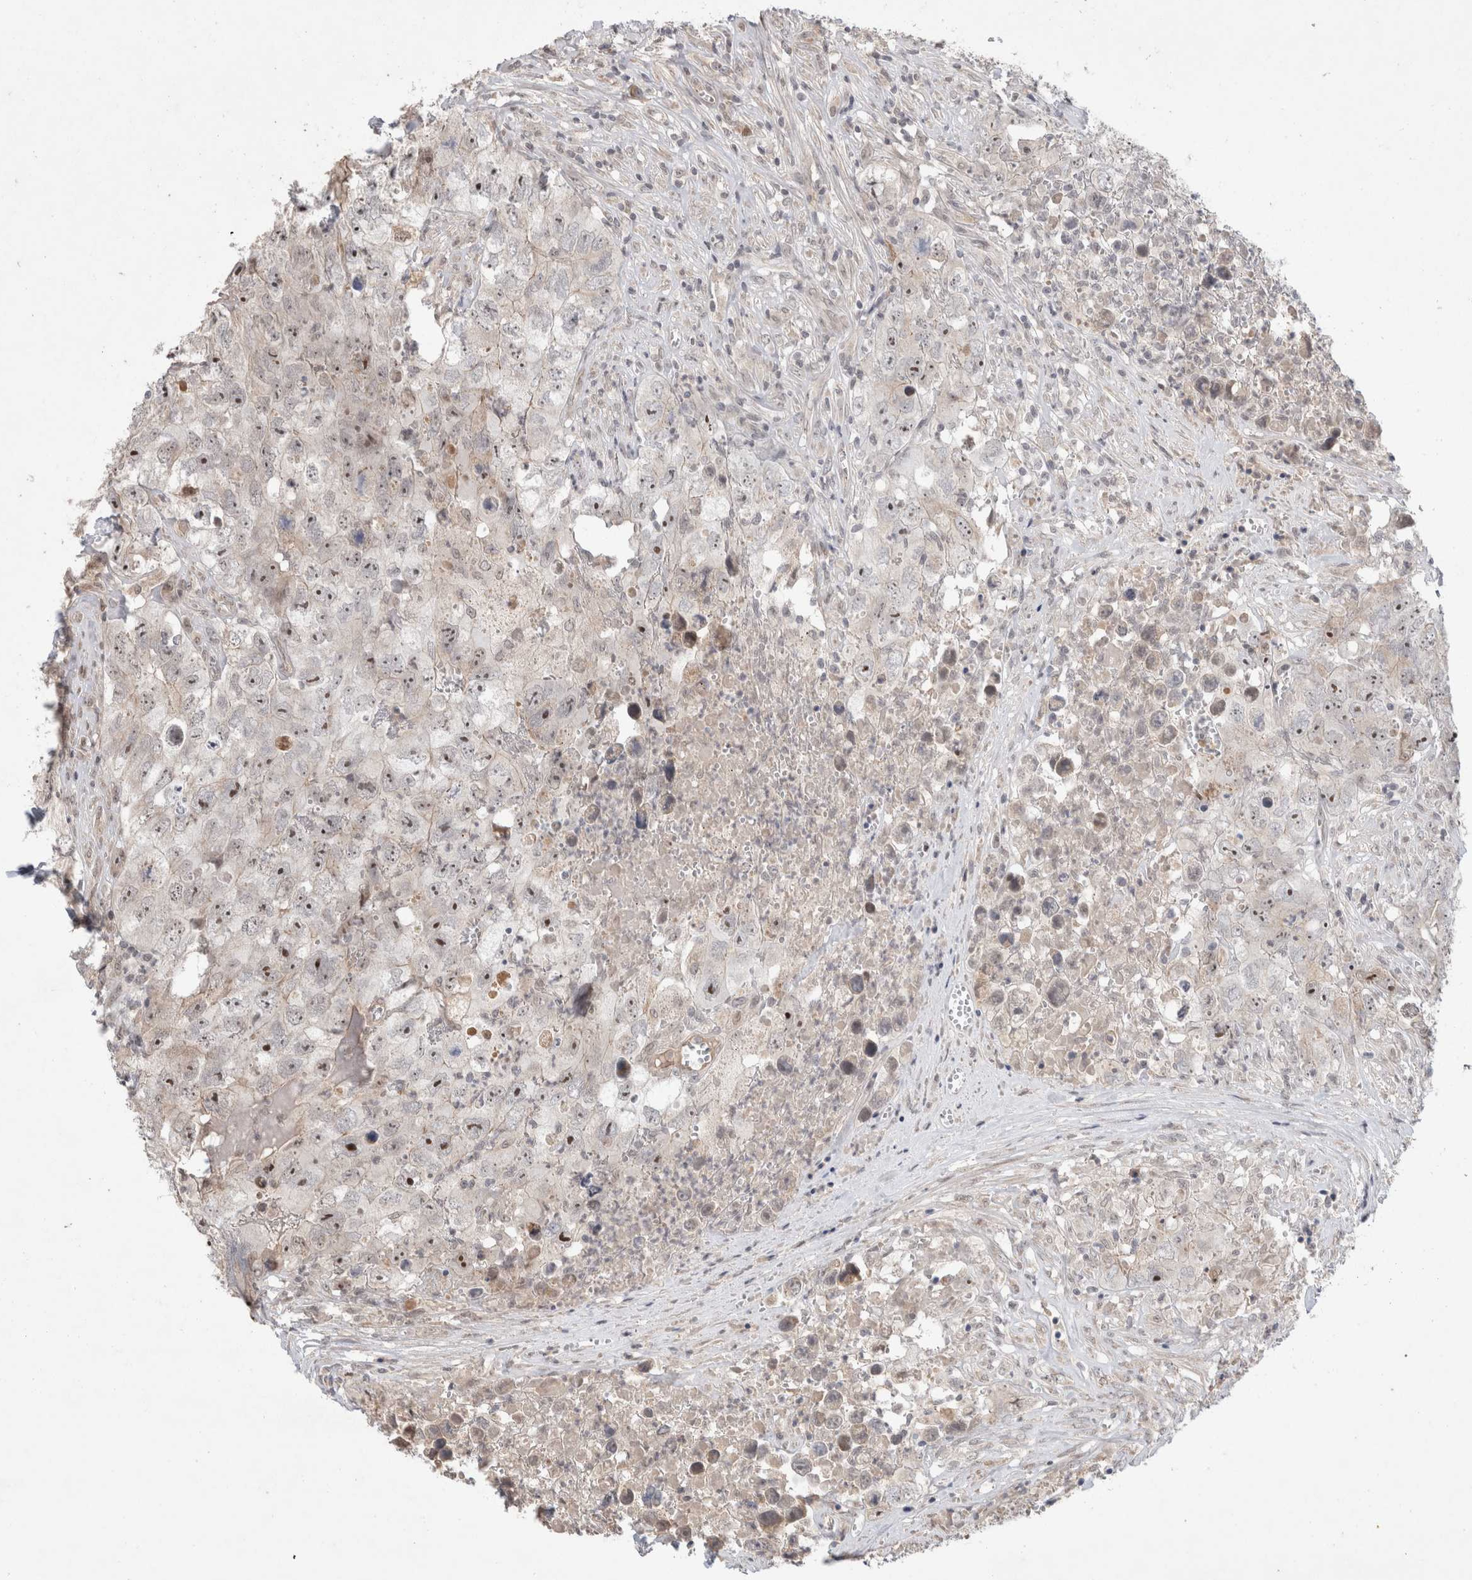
{"staining": {"intensity": "negative", "quantity": "none", "location": "none"}, "tissue": "testis cancer", "cell_type": "Tumor cells", "image_type": "cancer", "snomed": [{"axis": "morphology", "description": "Seminoma, NOS"}, {"axis": "morphology", "description": "Carcinoma, Embryonal, NOS"}, {"axis": "topography", "description": "Testis"}], "caption": "This histopathology image is of seminoma (testis) stained with immunohistochemistry to label a protein in brown with the nuclei are counter-stained blue. There is no positivity in tumor cells. Nuclei are stained in blue.", "gene": "SYDE2", "patient": {"sex": "male", "age": 43}}